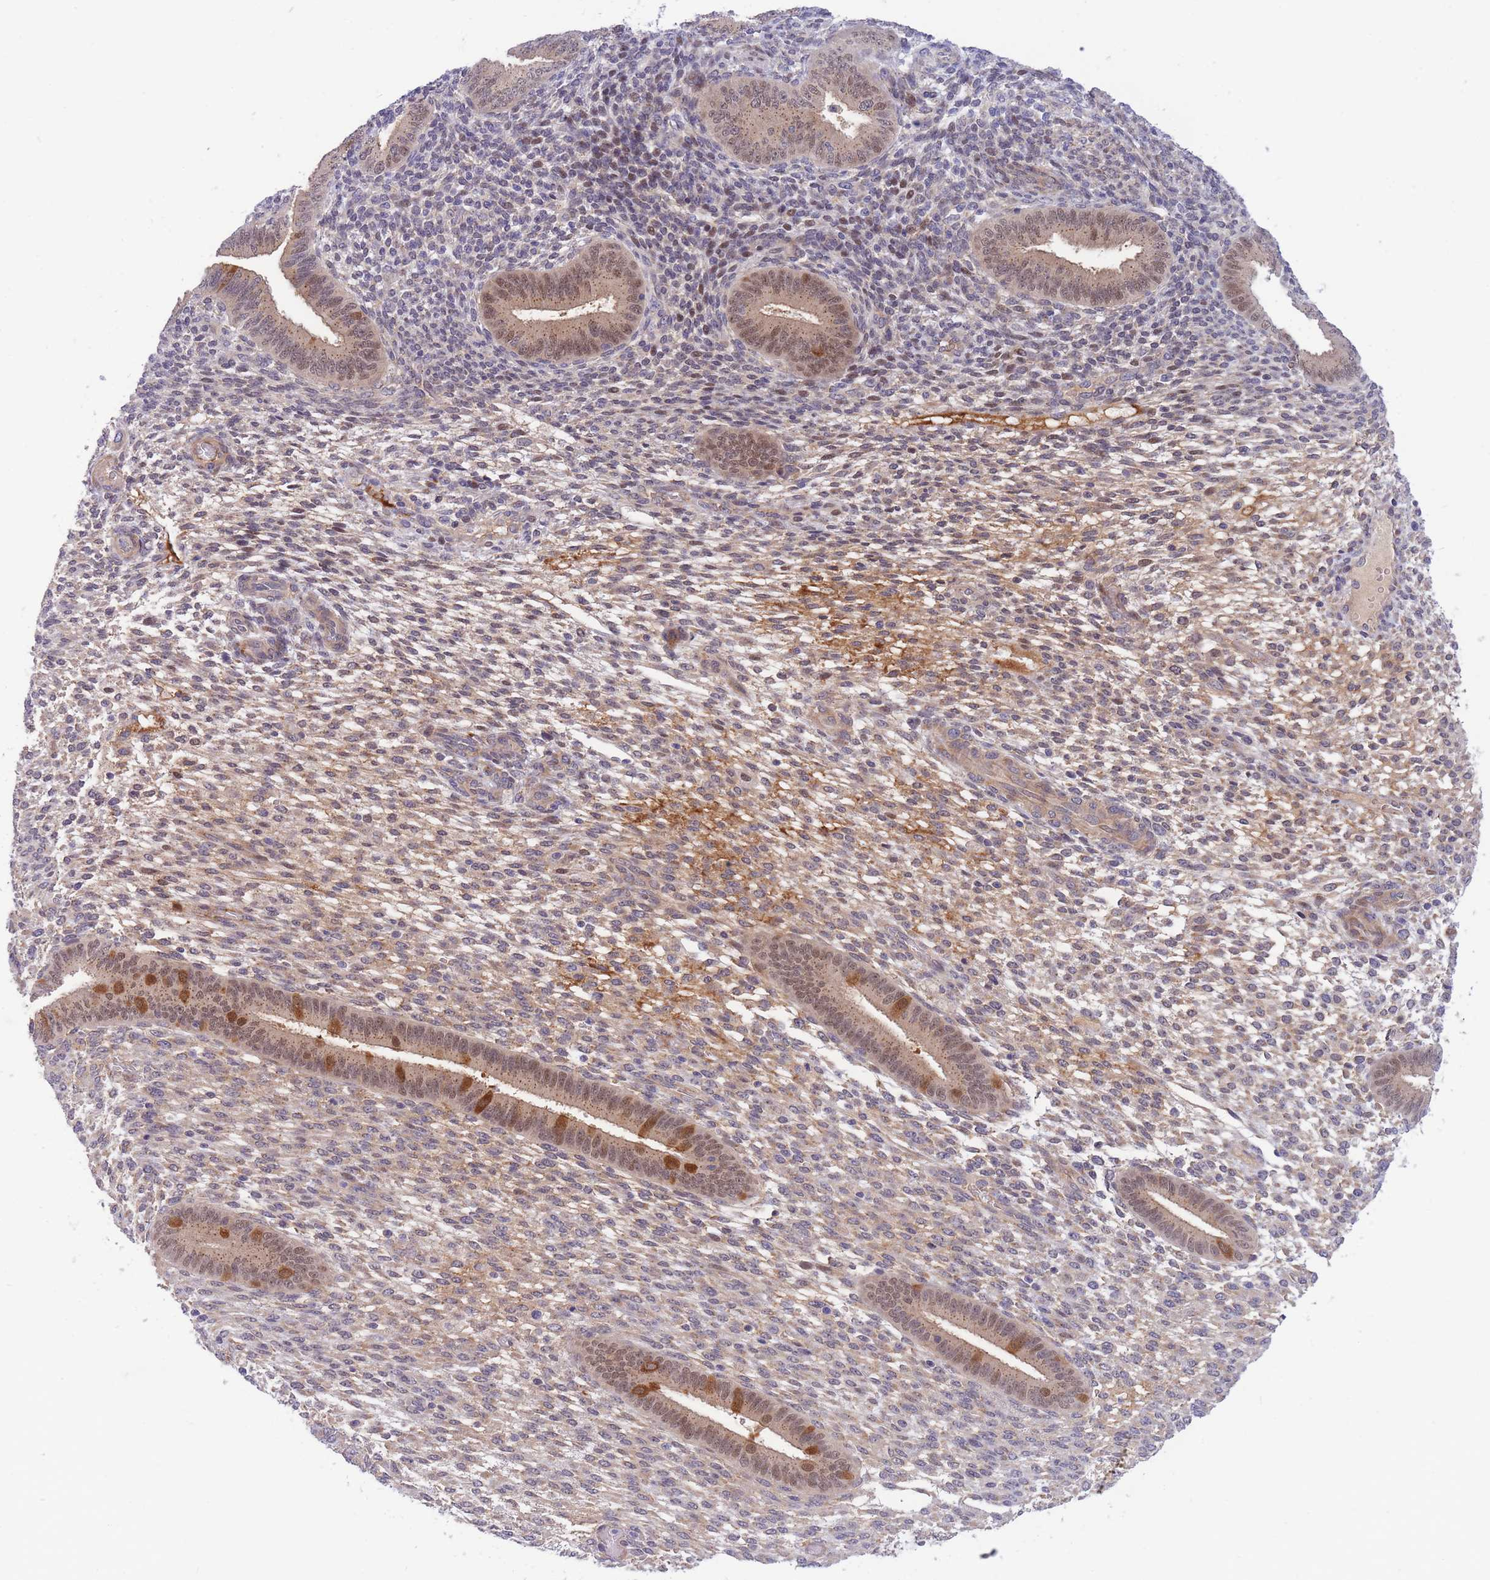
{"staining": {"intensity": "negative", "quantity": "none", "location": "none"}, "tissue": "endometrium", "cell_type": "Cells in endometrial stroma", "image_type": "normal", "snomed": [{"axis": "morphology", "description": "Normal tissue, NOS"}, {"axis": "topography", "description": "Endometrium"}], "caption": "IHC histopathology image of normal human endometrium stained for a protein (brown), which displays no expression in cells in endometrial stroma. (DAB immunohistochemistry (IHC) visualized using brightfield microscopy, high magnification).", "gene": "APOL4", "patient": {"sex": "female", "age": 36}}